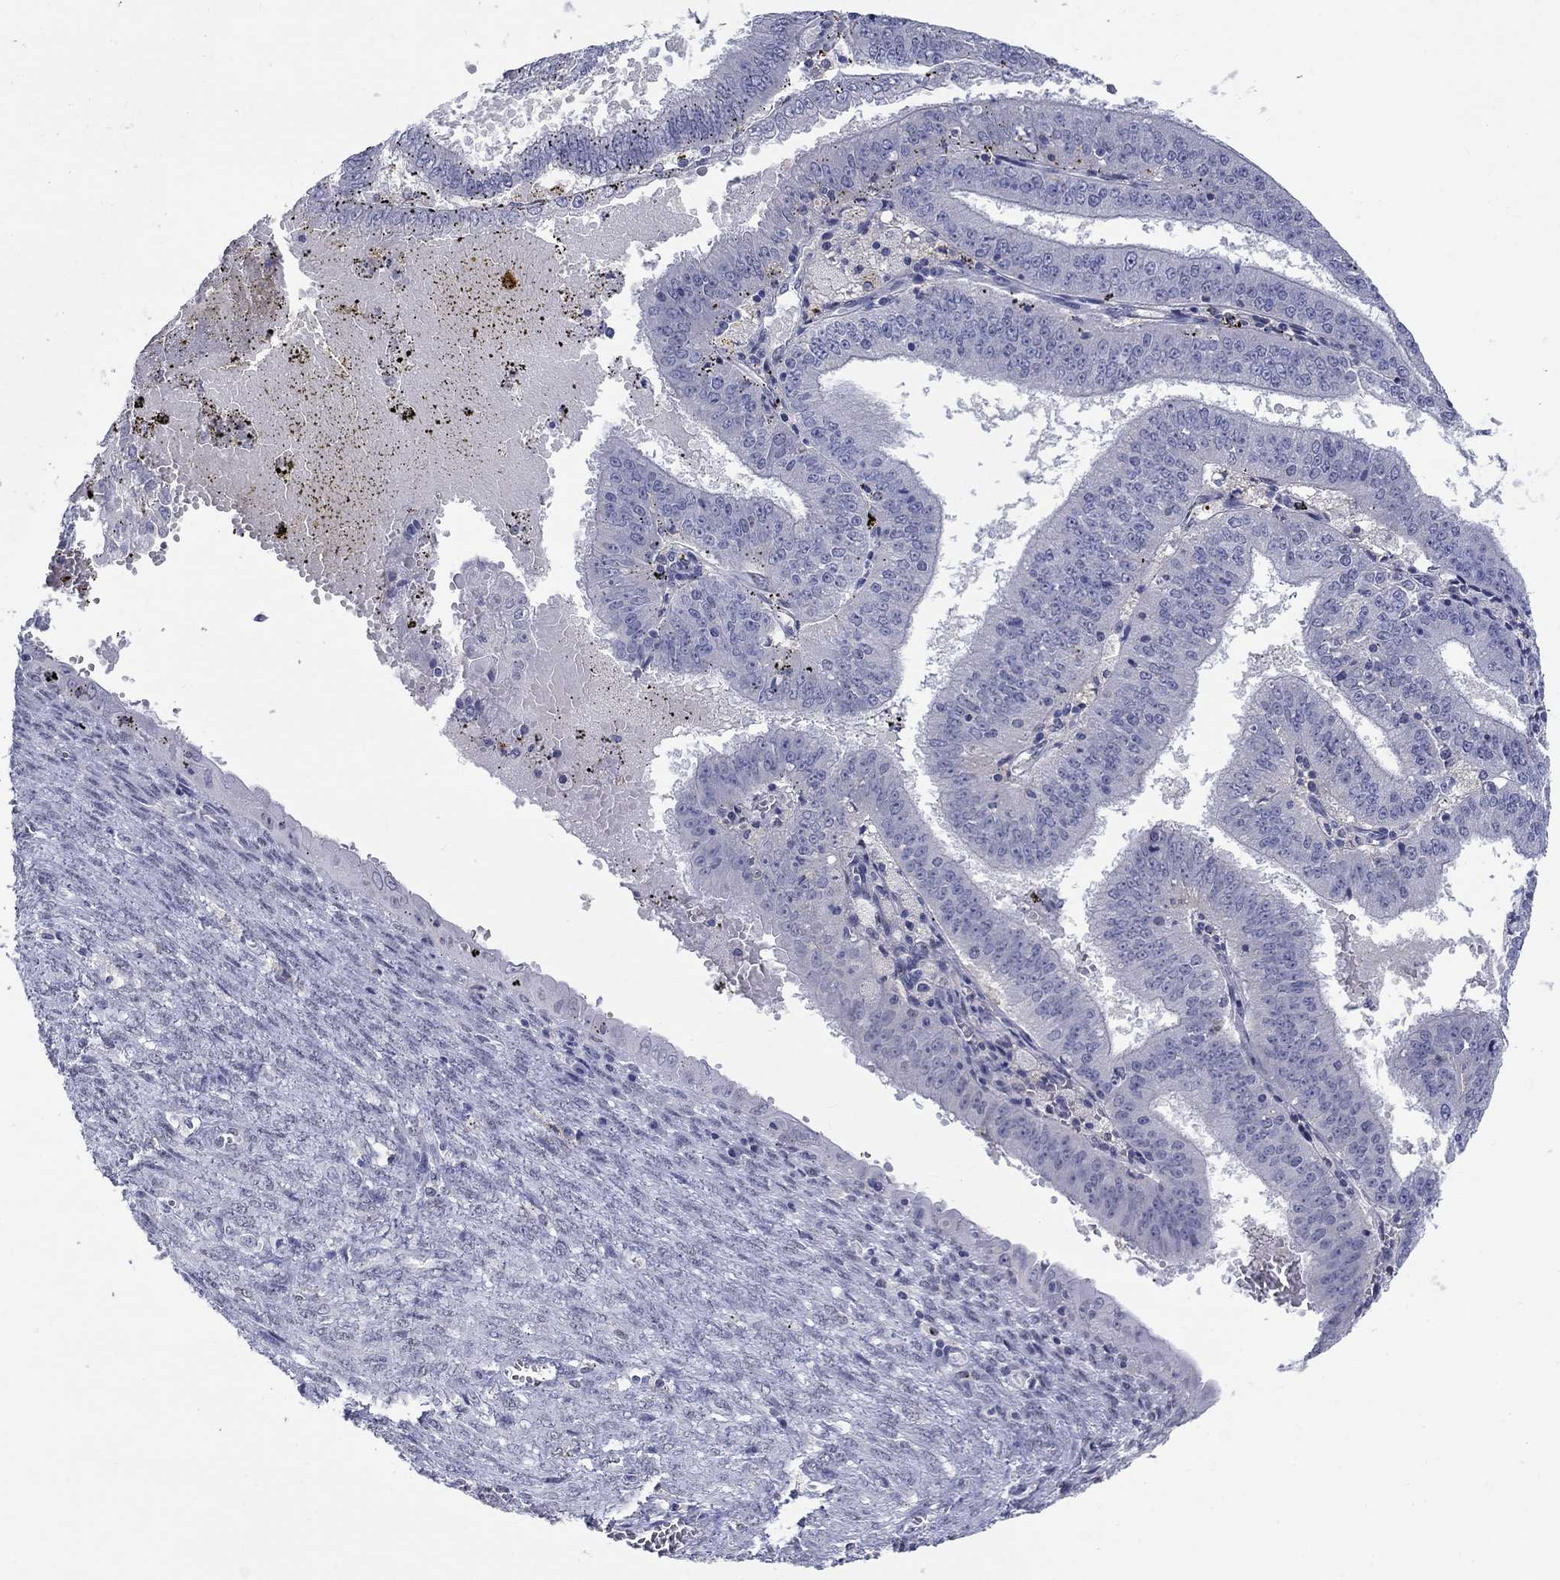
{"staining": {"intensity": "negative", "quantity": "none", "location": "none"}, "tissue": "endometrial cancer", "cell_type": "Tumor cells", "image_type": "cancer", "snomed": [{"axis": "morphology", "description": "Adenocarcinoma, NOS"}, {"axis": "topography", "description": "Endometrium"}], "caption": "Histopathology image shows no protein expression in tumor cells of endometrial adenocarcinoma tissue.", "gene": "EGFLAM", "patient": {"sex": "female", "age": 66}}